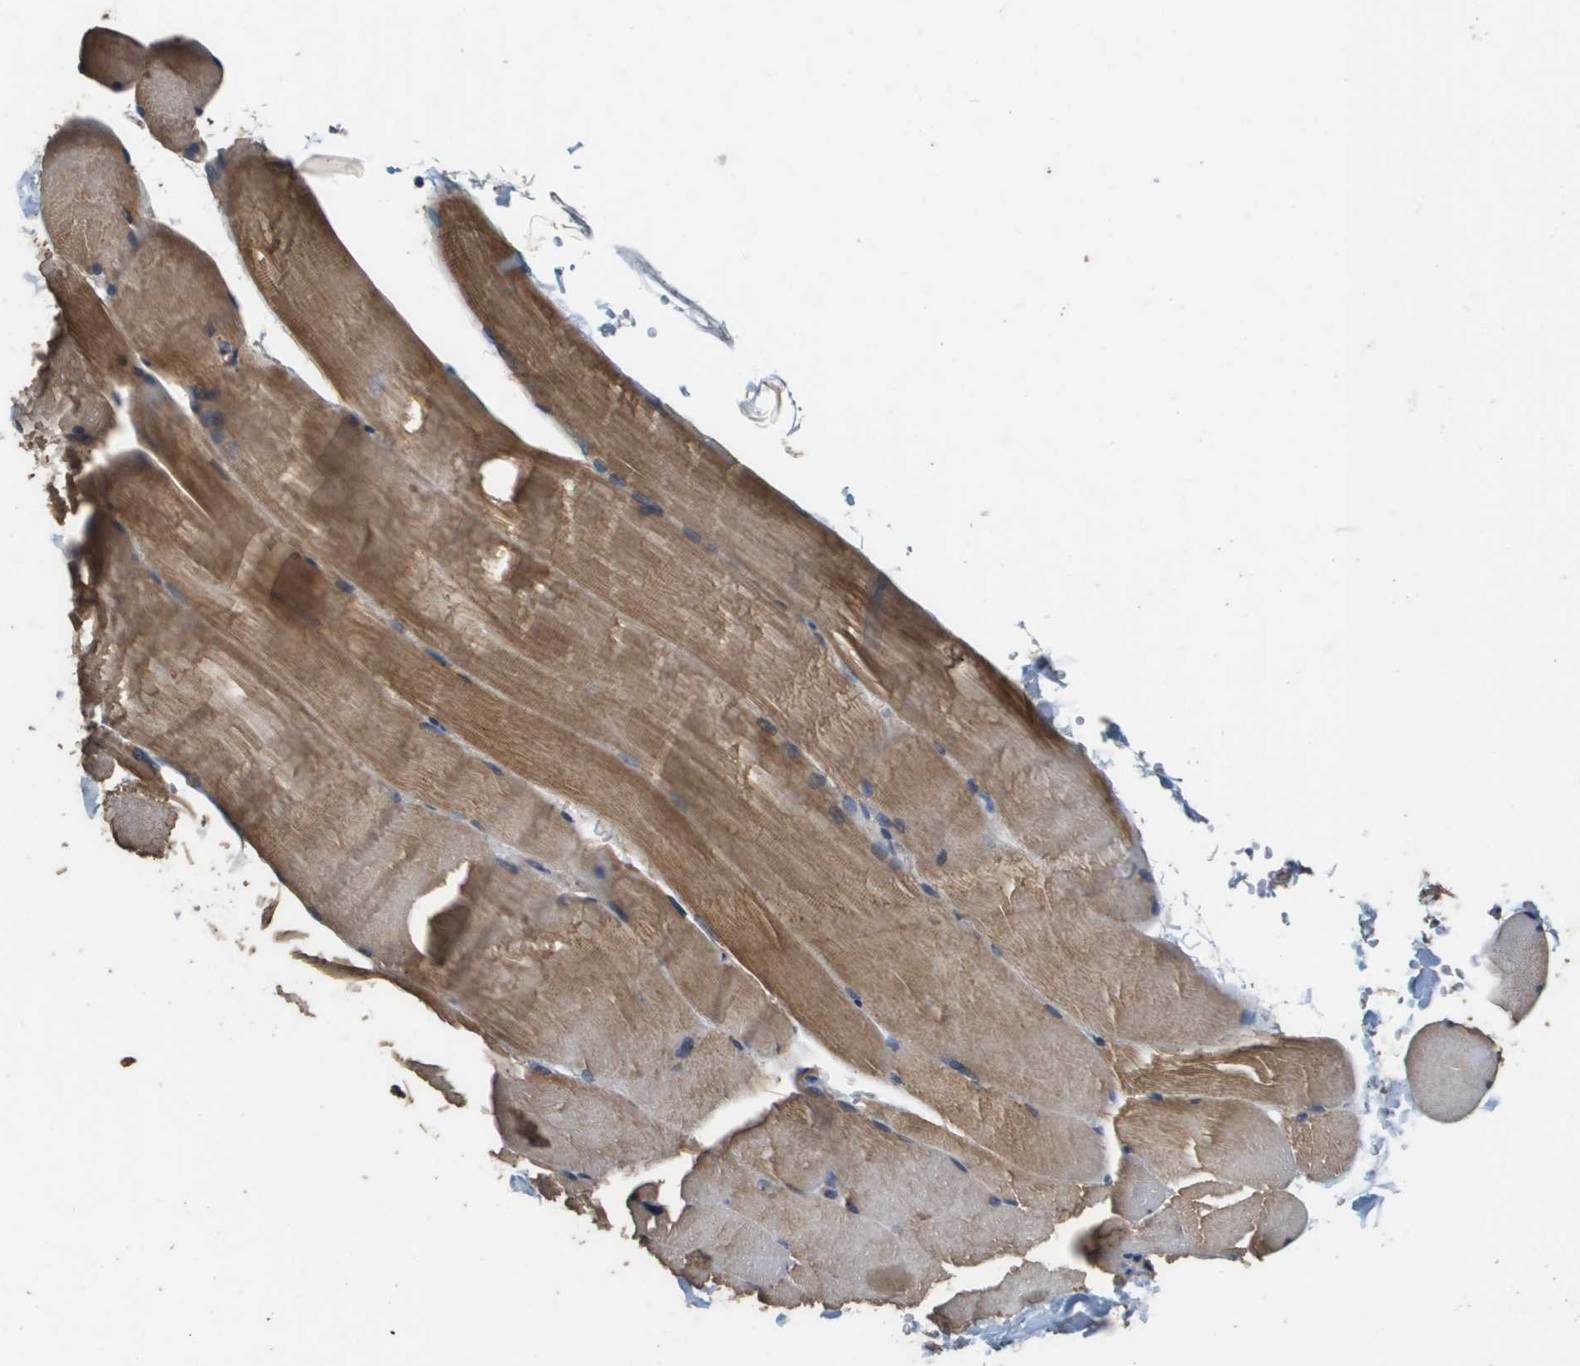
{"staining": {"intensity": "moderate", "quantity": ">75%", "location": "cytoplasmic/membranous"}, "tissue": "skeletal muscle", "cell_type": "Myocytes", "image_type": "normal", "snomed": [{"axis": "morphology", "description": "Normal tissue, NOS"}, {"axis": "topography", "description": "Skin"}, {"axis": "topography", "description": "Skeletal muscle"}], "caption": "Skeletal muscle stained for a protein displays moderate cytoplasmic/membranous positivity in myocytes.", "gene": "RAB6B", "patient": {"sex": "male", "age": 83}}